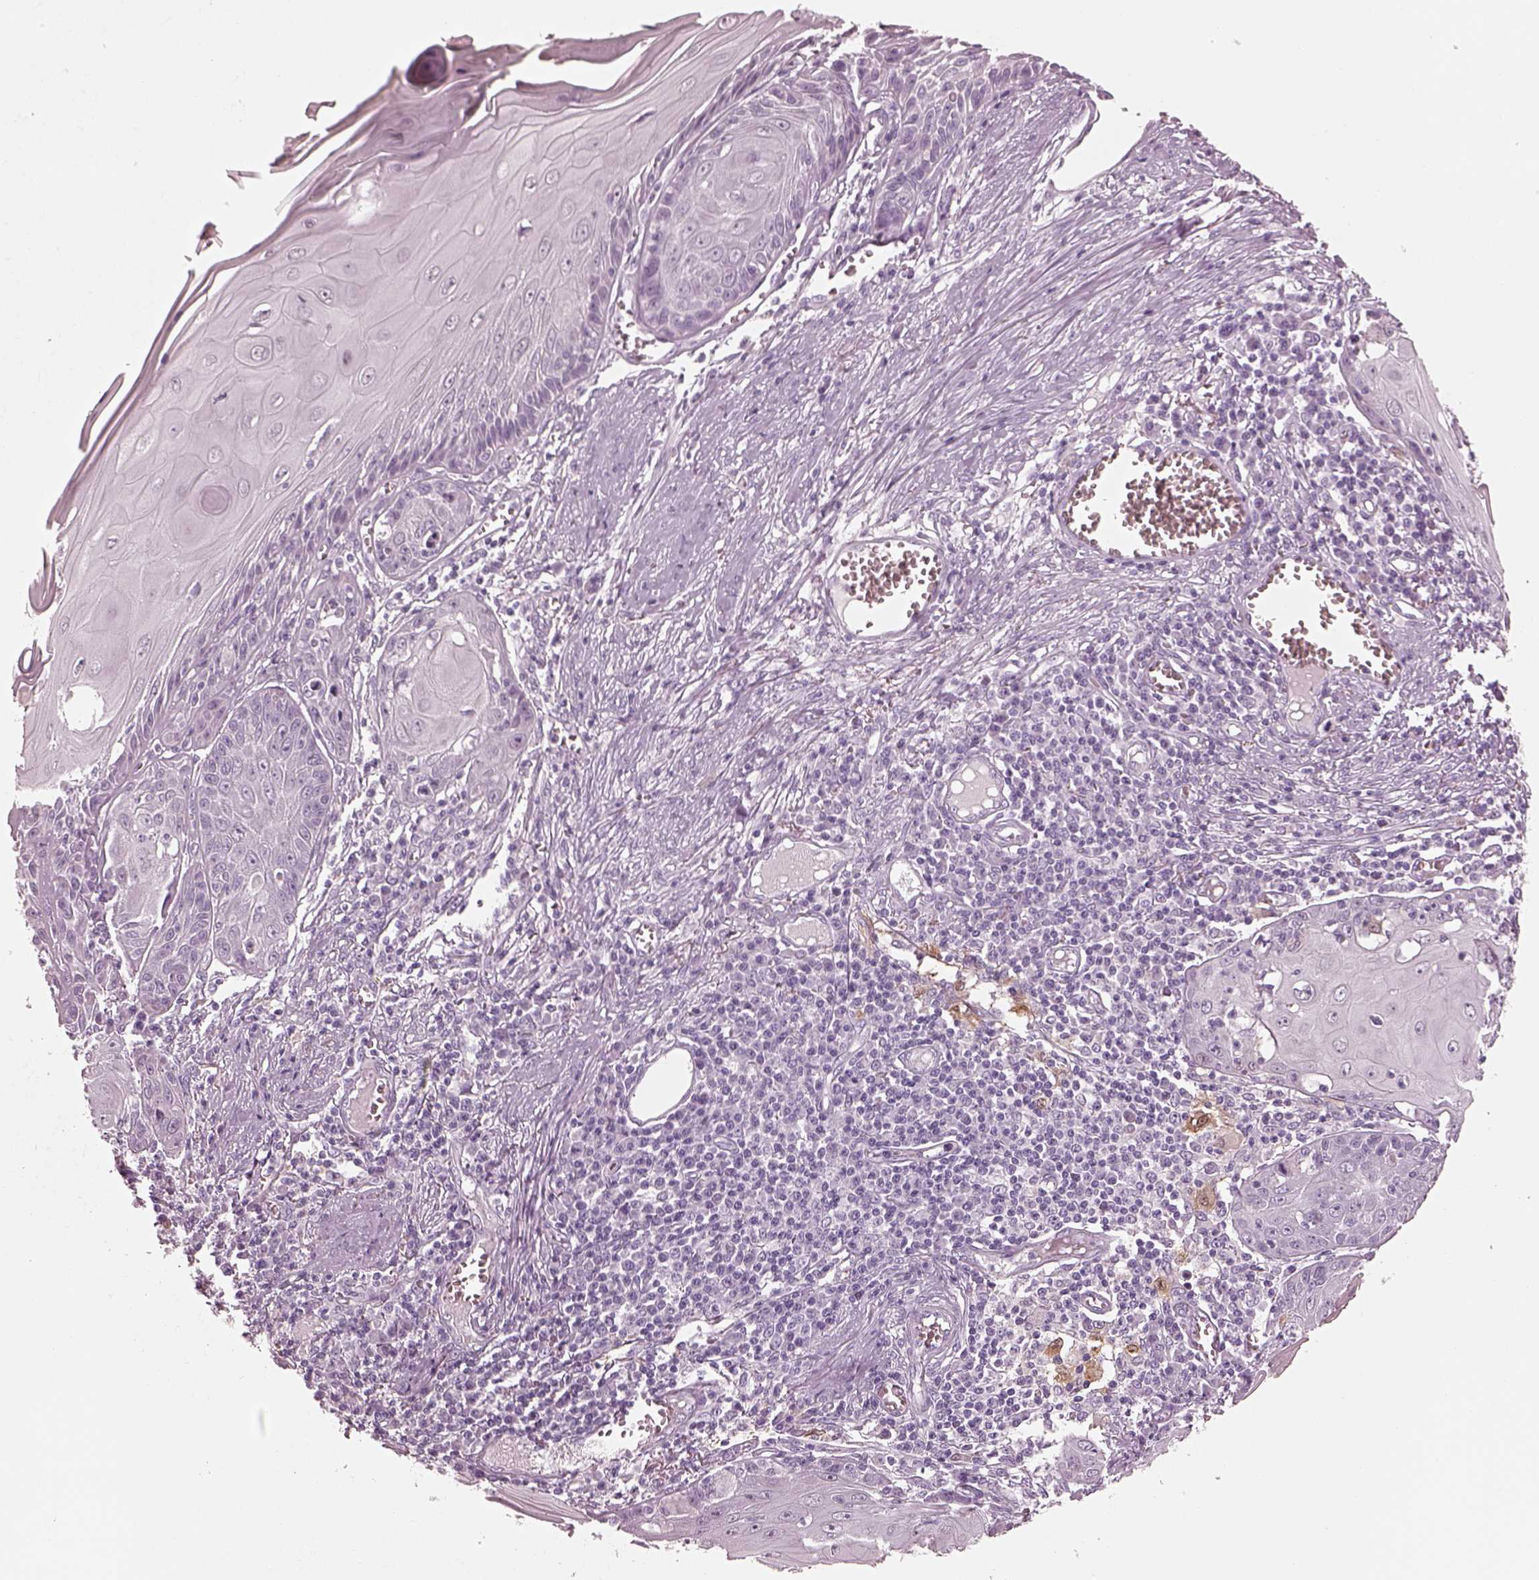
{"staining": {"intensity": "negative", "quantity": "none", "location": "none"}, "tissue": "skin cancer", "cell_type": "Tumor cells", "image_type": "cancer", "snomed": [{"axis": "morphology", "description": "Squamous cell carcinoma, NOS"}, {"axis": "topography", "description": "Skin"}, {"axis": "topography", "description": "Vulva"}], "caption": "Immunohistochemical staining of human squamous cell carcinoma (skin) demonstrates no significant expression in tumor cells. (DAB IHC with hematoxylin counter stain).", "gene": "C2orf81", "patient": {"sex": "female", "age": 85}}